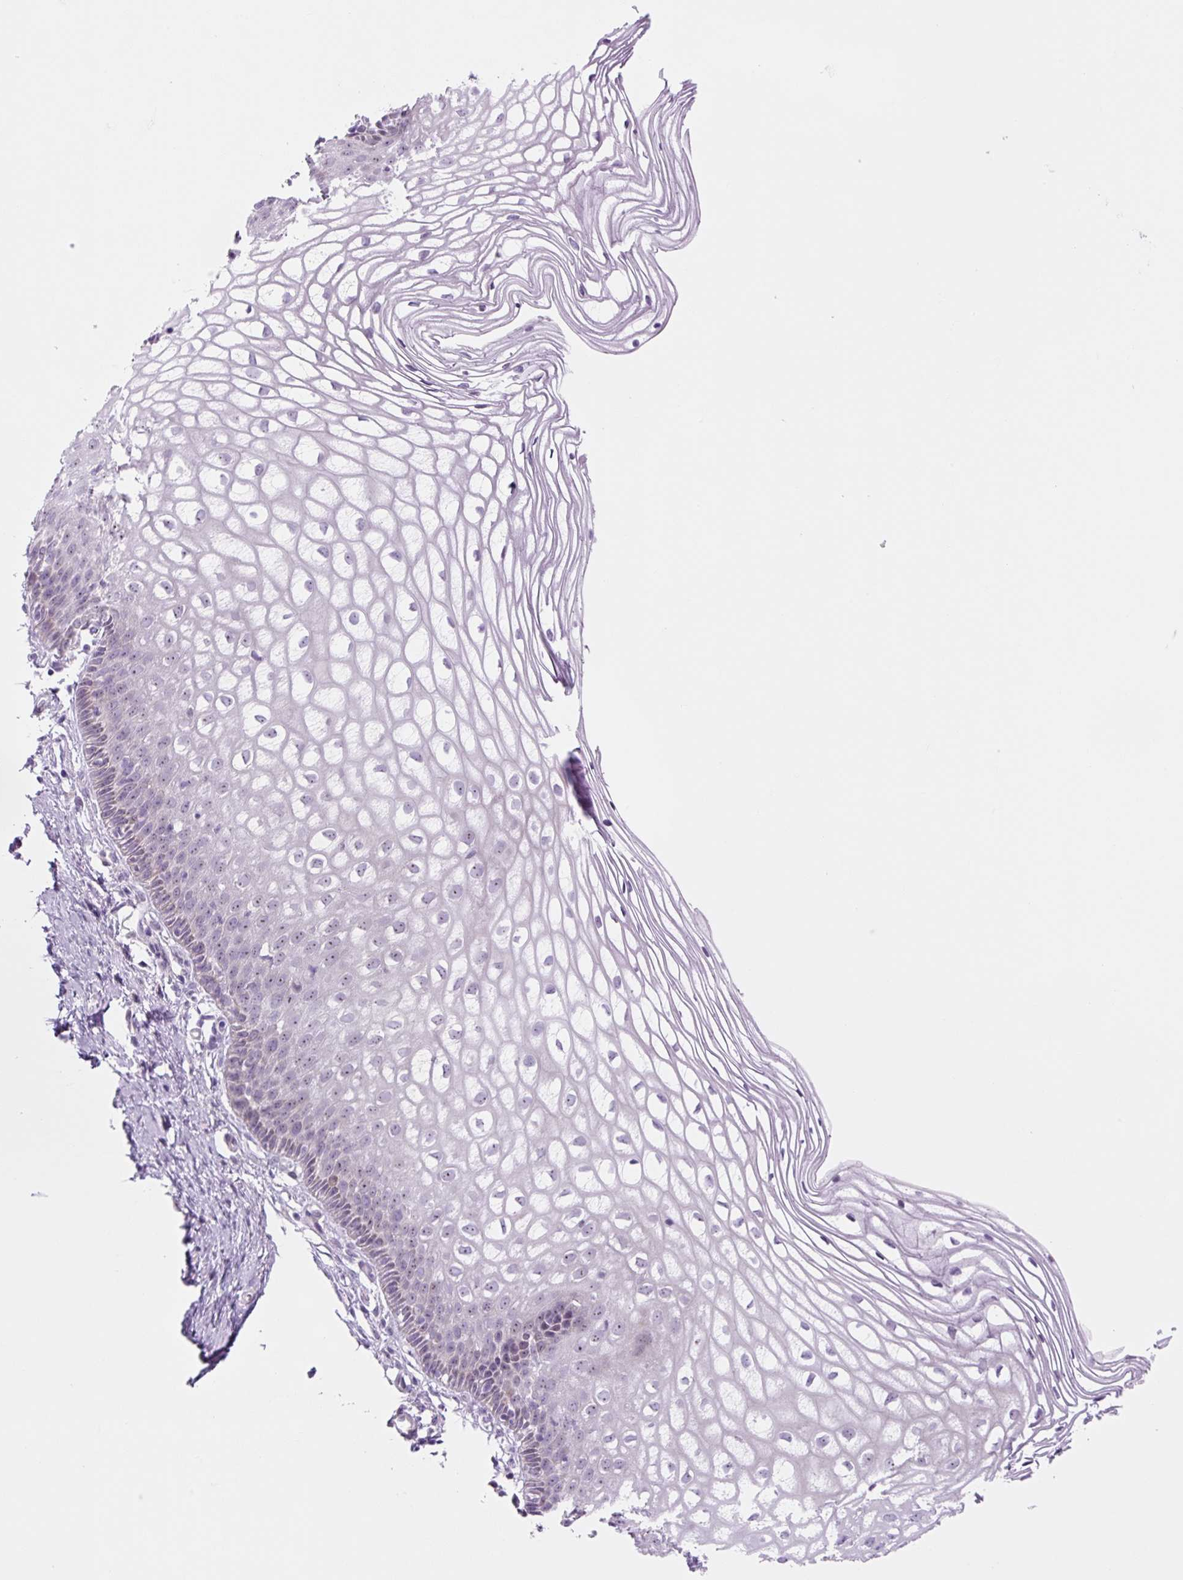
{"staining": {"intensity": "negative", "quantity": "none", "location": "none"}, "tissue": "cervix", "cell_type": "Glandular cells", "image_type": "normal", "snomed": [{"axis": "morphology", "description": "Normal tissue, NOS"}, {"axis": "topography", "description": "Cervix"}], "caption": "Glandular cells are negative for protein expression in normal human cervix. (DAB immunohistochemistry with hematoxylin counter stain).", "gene": "RRS1", "patient": {"sex": "female", "age": 36}}